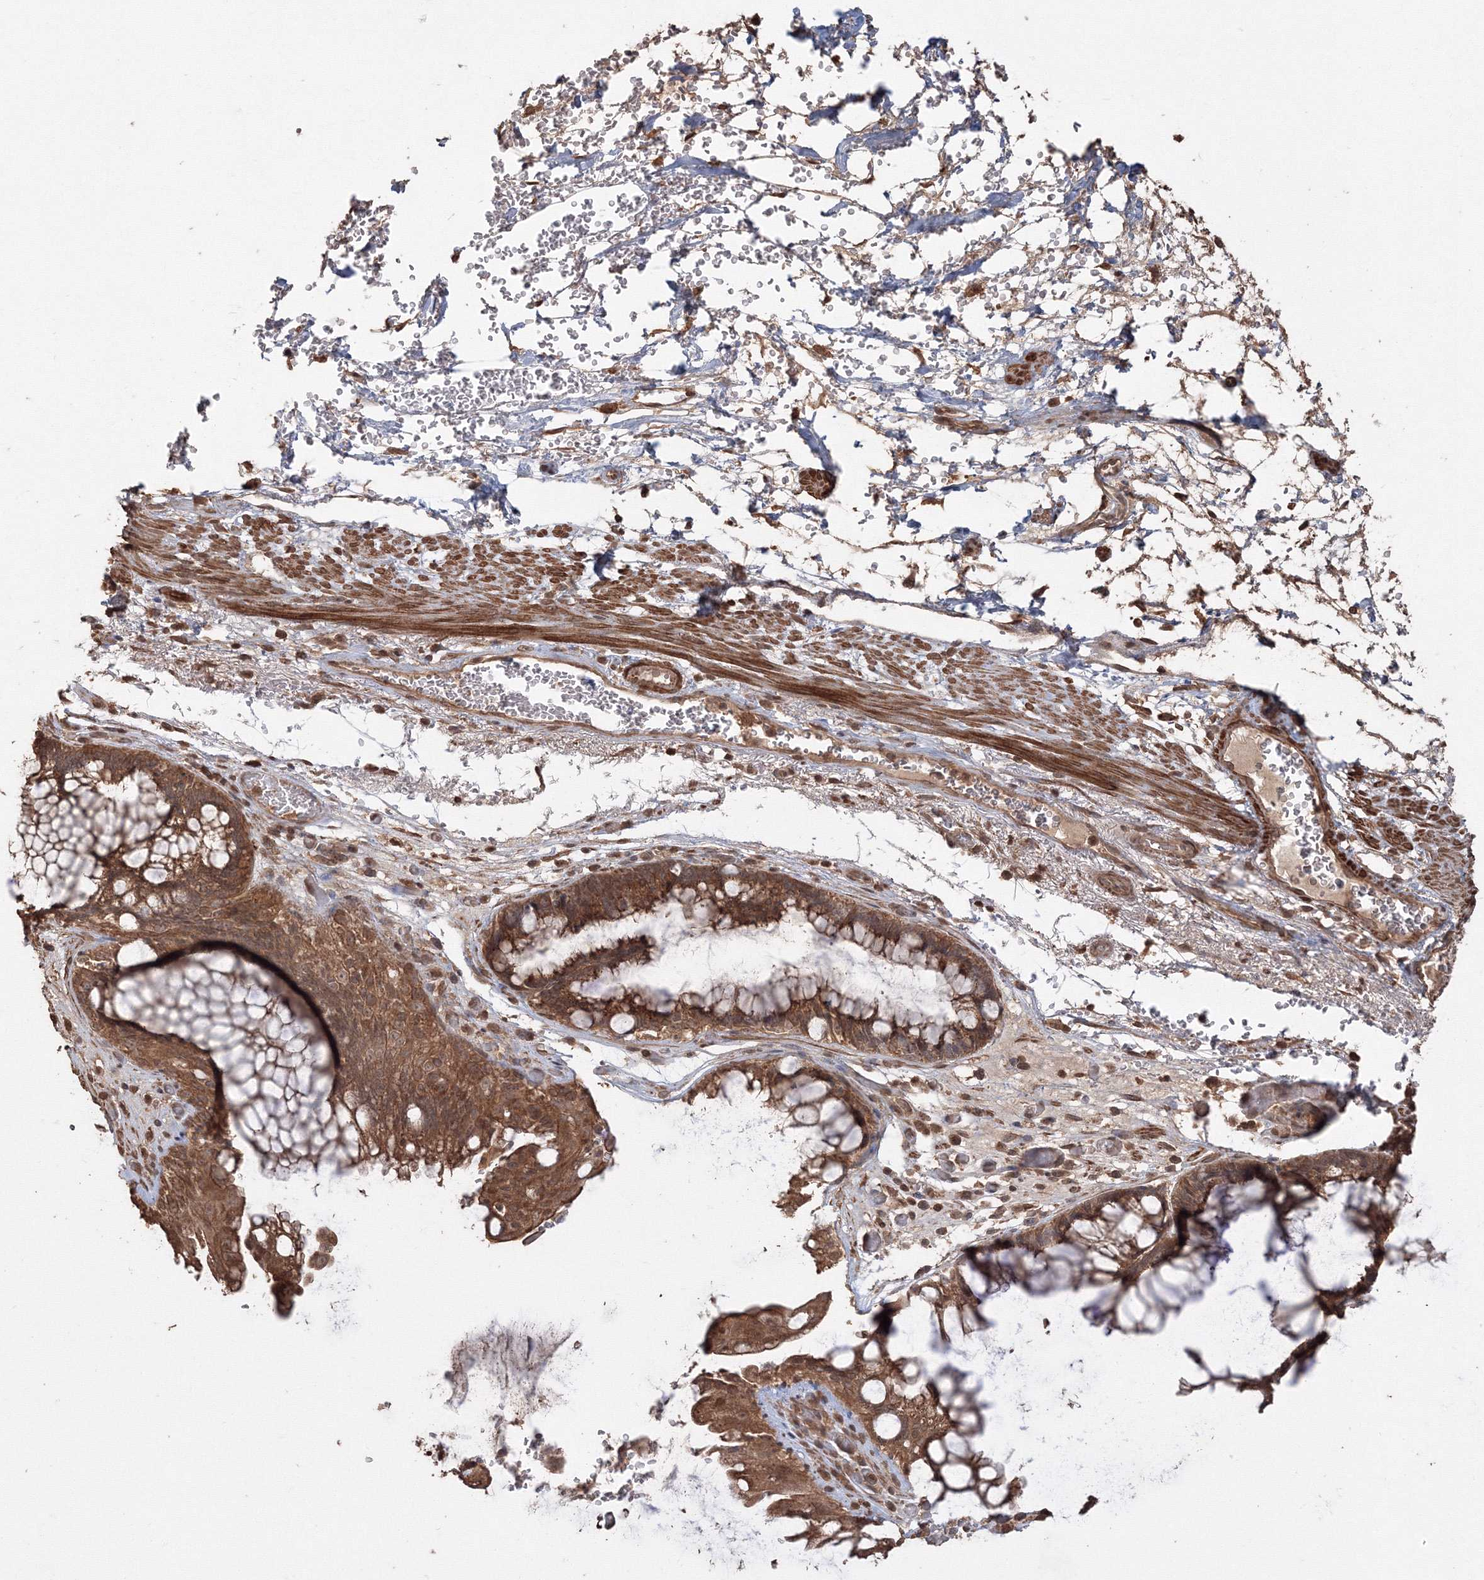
{"staining": {"intensity": "moderate", "quantity": ">75%", "location": "cytoplasmic/membranous"}, "tissue": "melanoma", "cell_type": "Tumor cells", "image_type": "cancer", "snomed": [{"axis": "morphology", "description": "Malignant melanoma, NOS"}, {"axis": "topography", "description": "Rectum"}], "caption": "Immunohistochemistry (IHC) (DAB (3,3'-diaminobenzidine)) staining of human melanoma demonstrates moderate cytoplasmic/membranous protein staining in approximately >75% of tumor cells.", "gene": "CCDC122", "patient": {"sex": "female", "age": 81}}